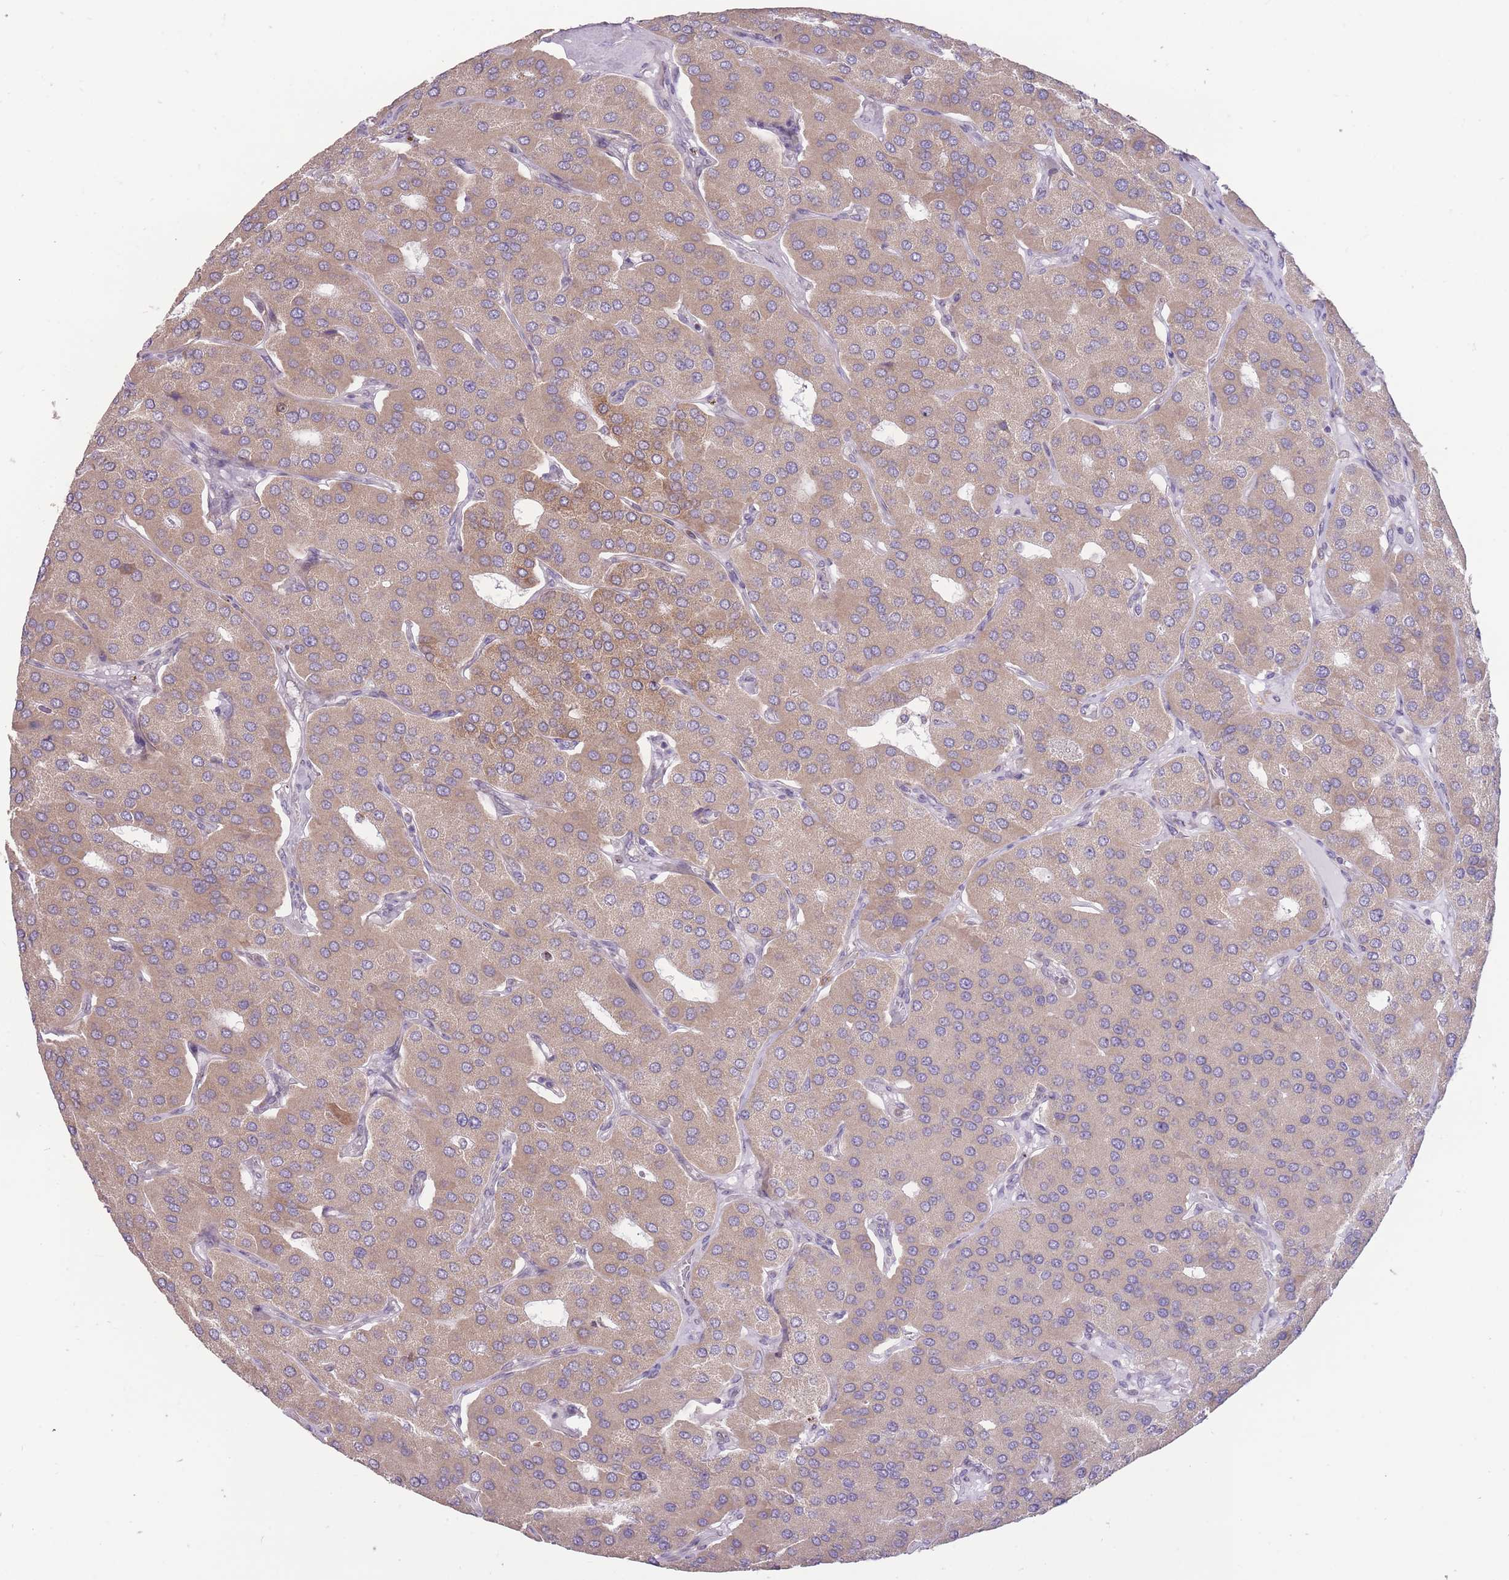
{"staining": {"intensity": "weak", "quantity": ">75%", "location": "cytoplasmic/membranous"}, "tissue": "parathyroid gland", "cell_type": "Glandular cells", "image_type": "normal", "snomed": [{"axis": "morphology", "description": "Normal tissue, NOS"}, {"axis": "morphology", "description": "Adenoma, NOS"}, {"axis": "topography", "description": "Parathyroid gland"}], "caption": "Parathyroid gland was stained to show a protein in brown. There is low levels of weak cytoplasmic/membranous positivity in about >75% of glandular cells. The staining is performed using DAB (3,3'-diaminobenzidine) brown chromogen to label protein expression. The nuclei are counter-stained blue using hematoxylin.", "gene": "TRAPPC5", "patient": {"sex": "female", "age": 86}}